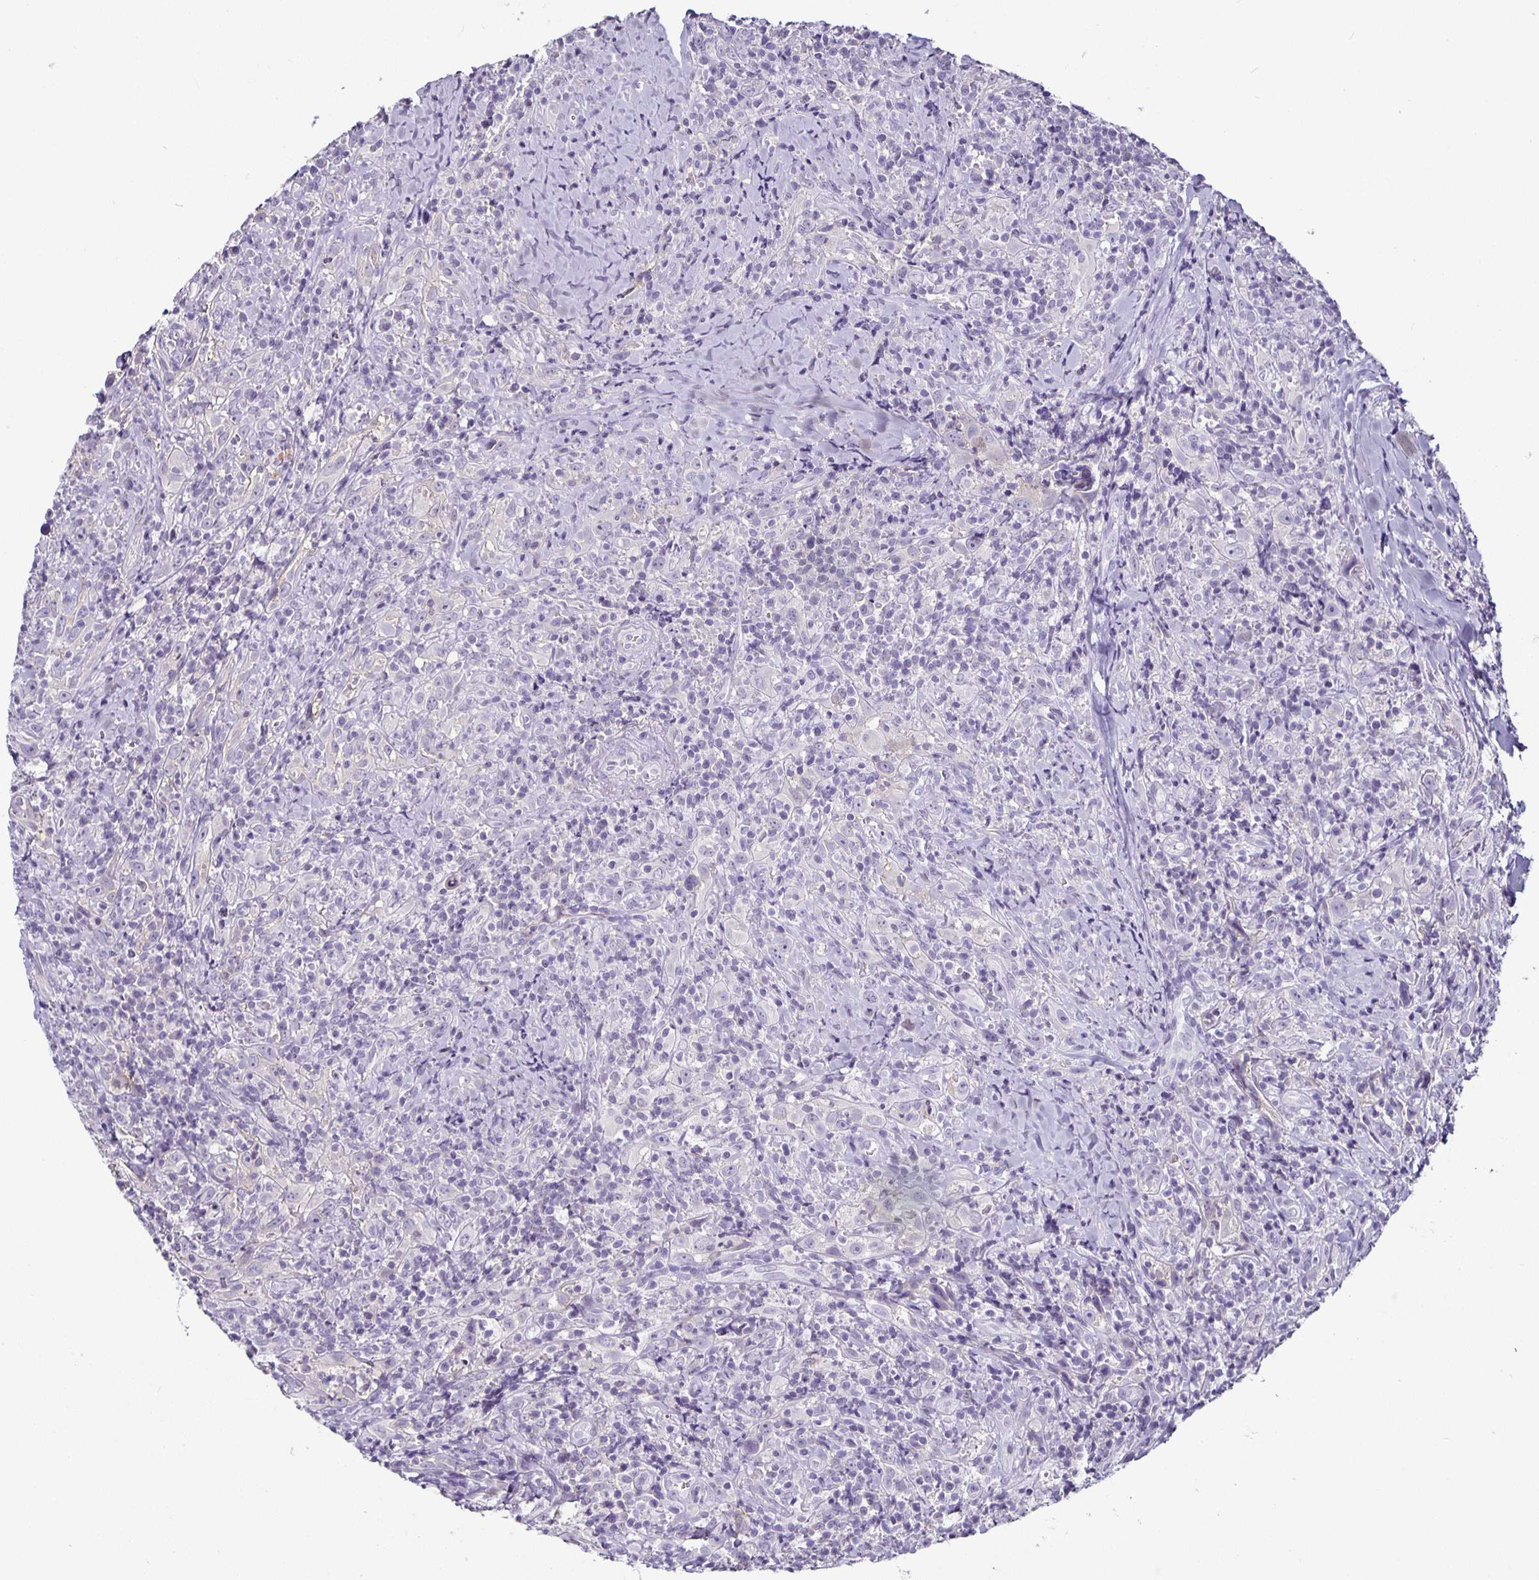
{"staining": {"intensity": "negative", "quantity": "none", "location": "none"}, "tissue": "head and neck cancer", "cell_type": "Tumor cells", "image_type": "cancer", "snomed": [{"axis": "morphology", "description": "Squamous cell carcinoma, NOS"}, {"axis": "topography", "description": "Head-Neck"}], "caption": "Head and neck squamous cell carcinoma was stained to show a protein in brown. There is no significant expression in tumor cells.", "gene": "CA12", "patient": {"sex": "female", "age": 95}}